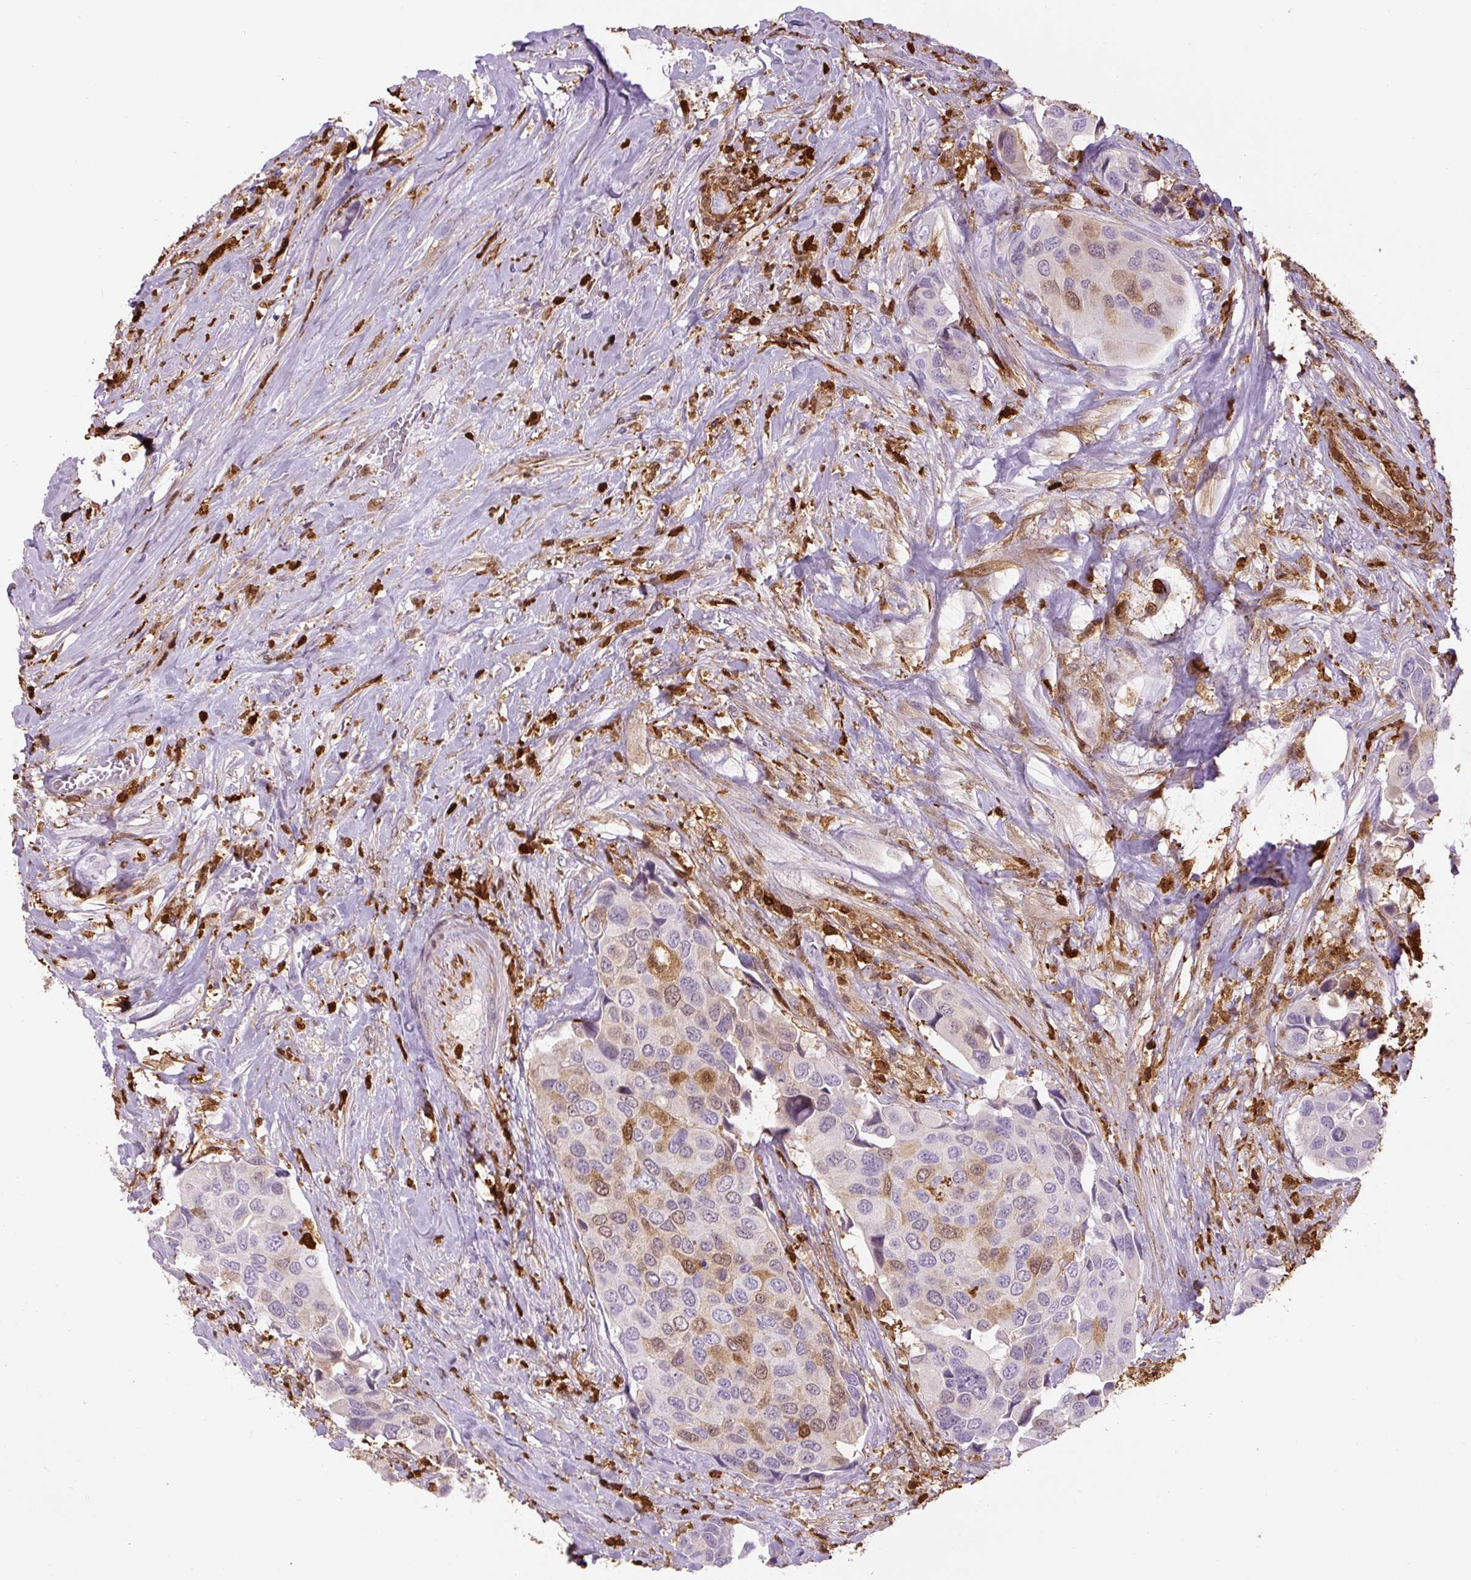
{"staining": {"intensity": "moderate", "quantity": "<25%", "location": "cytoplasmic/membranous,nuclear"}, "tissue": "urothelial cancer", "cell_type": "Tumor cells", "image_type": "cancer", "snomed": [{"axis": "morphology", "description": "Urothelial carcinoma, High grade"}, {"axis": "topography", "description": "Urinary bladder"}], "caption": "Moderate cytoplasmic/membranous and nuclear protein expression is present in approximately <25% of tumor cells in high-grade urothelial carcinoma.", "gene": "S100A4", "patient": {"sex": "male", "age": 74}}